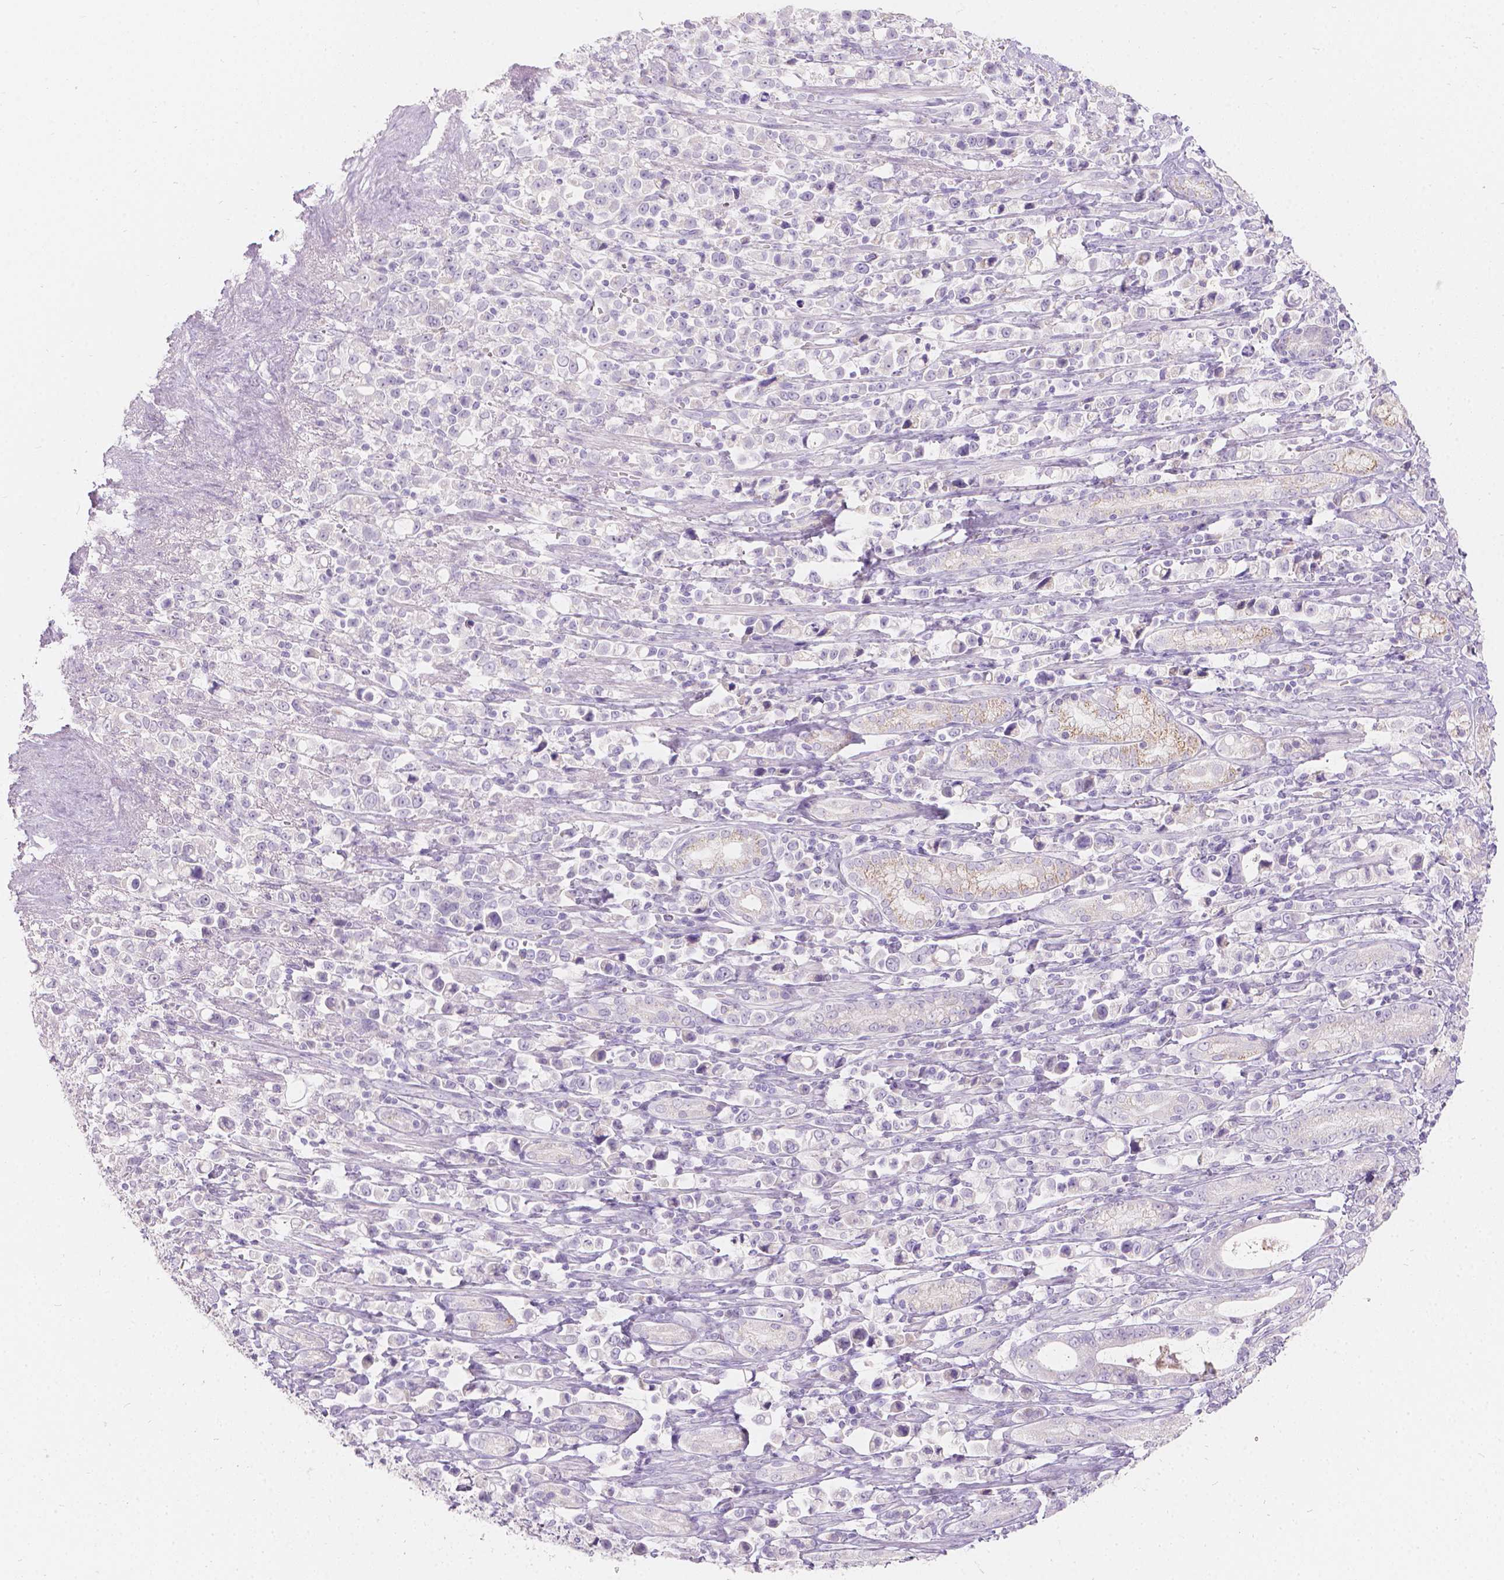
{"staining": {"intensity": "negative", "quantity": "none", "location": "none"}, "tissue": "stomach cancer", "cell_type": "Tumor cells", "image_type": "cancer", "snomed": [{"axis": "morphology", "description": "Adenocarcinoma, NOS"}, {"axis": "topography", "description": "Stomach"}], "caption": "The immunohistochemistry (IHC) photomicrograph has no significant expression in tumor cells of stomach cancer tissue.", "gene": "HTN3", "patient": {"sex": "male", "age": 63}}